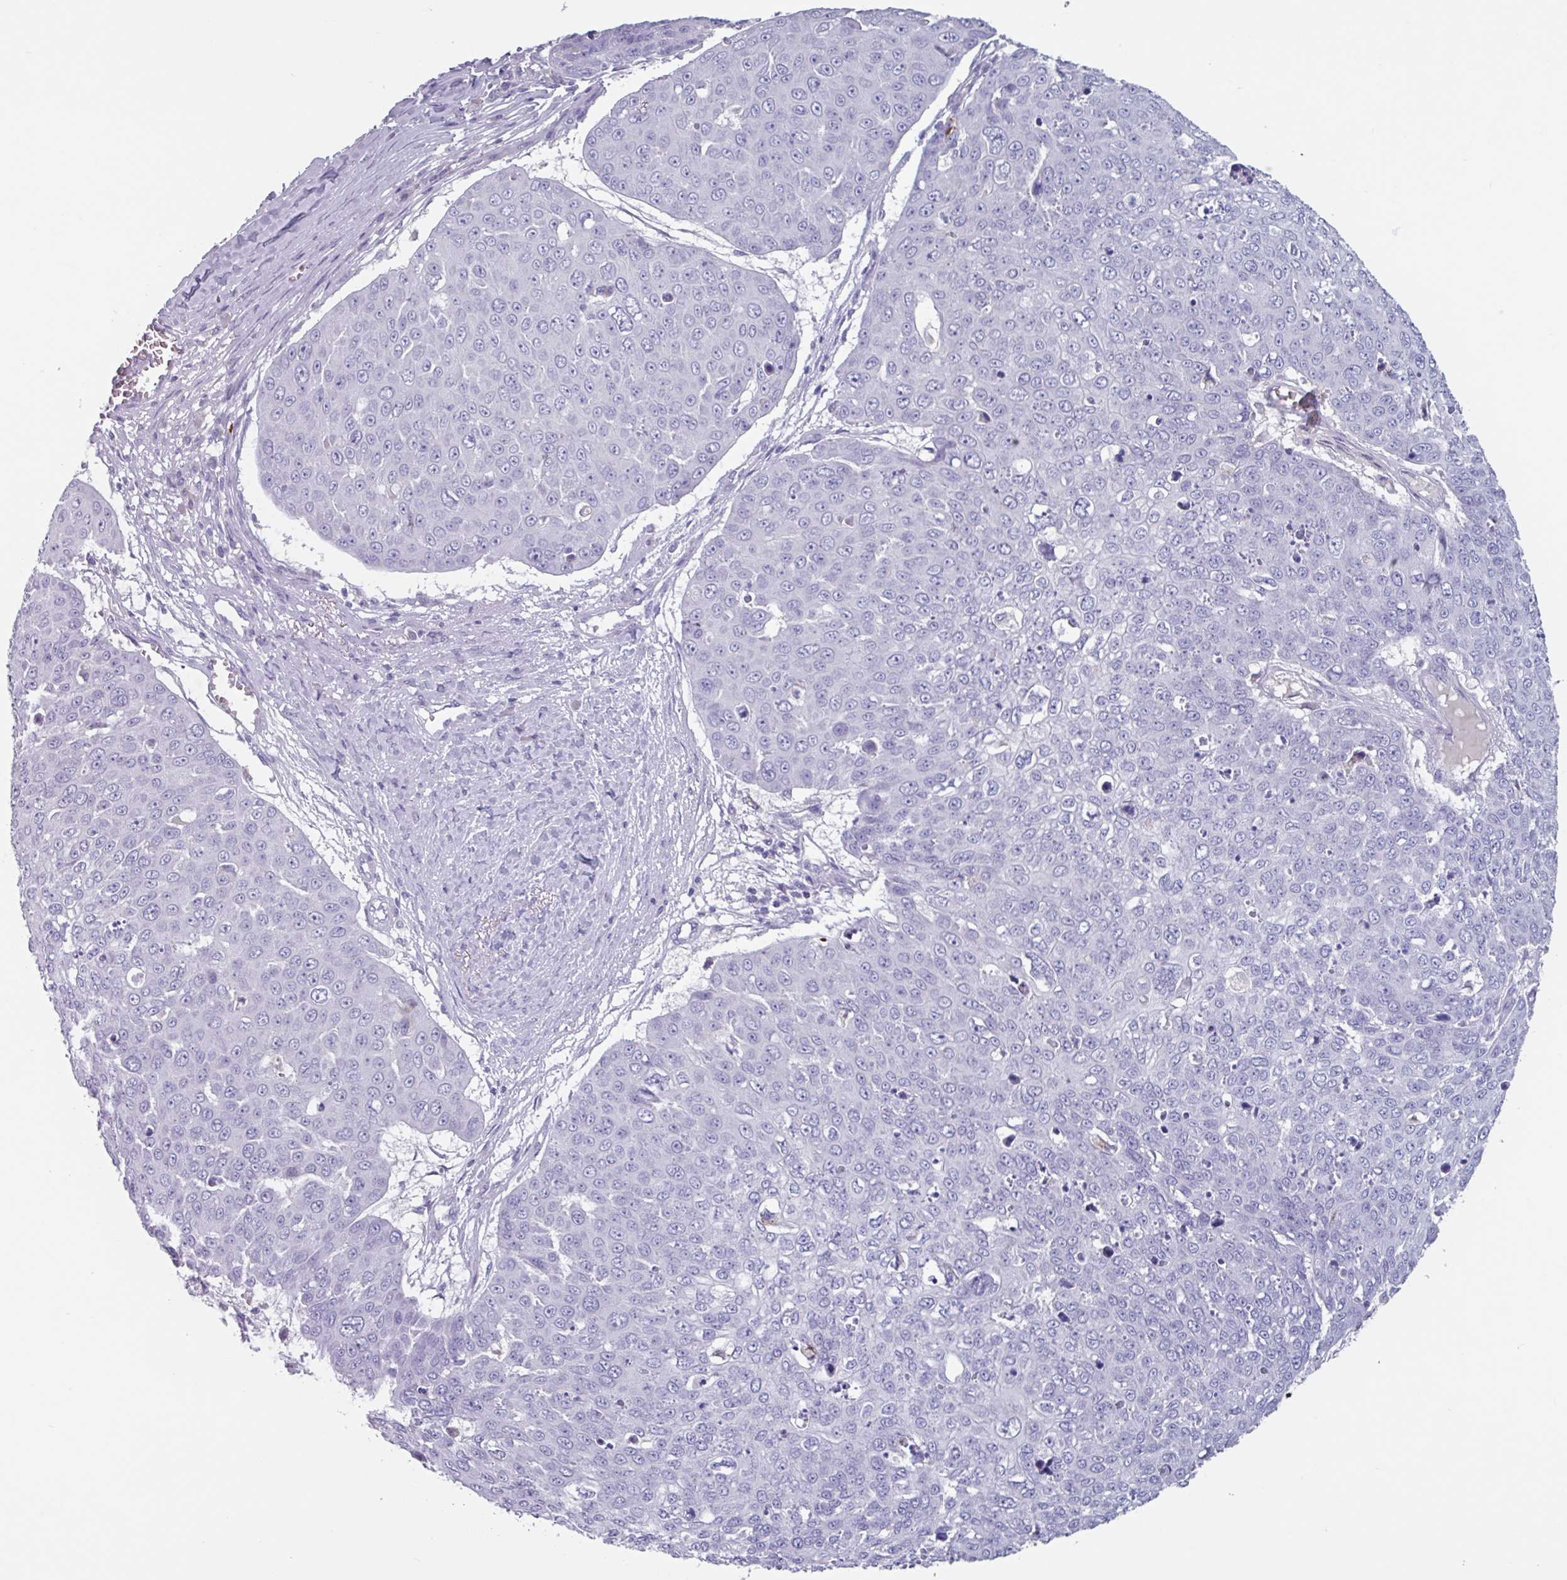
{"staining": {"intensity": "negative", "quantity": "none", "location": "none"}, "tissue": "skin cancer", "cell_type": "Tumor cells", "image_type": "cancer", "snomed": [{"axis": "morphology", "description": "Squamous cell carcinoma, NOS"}, {"axis": "topography", "description": "Skin"}], "caption": "This micrograph is of skin cancer stained with IHC to label a protein in brown with the nuclei are counter-stained blue. There is no staining in tumor cells.", "gene": "OR2T10", "patient": {"sex": "male", "age": 71}}